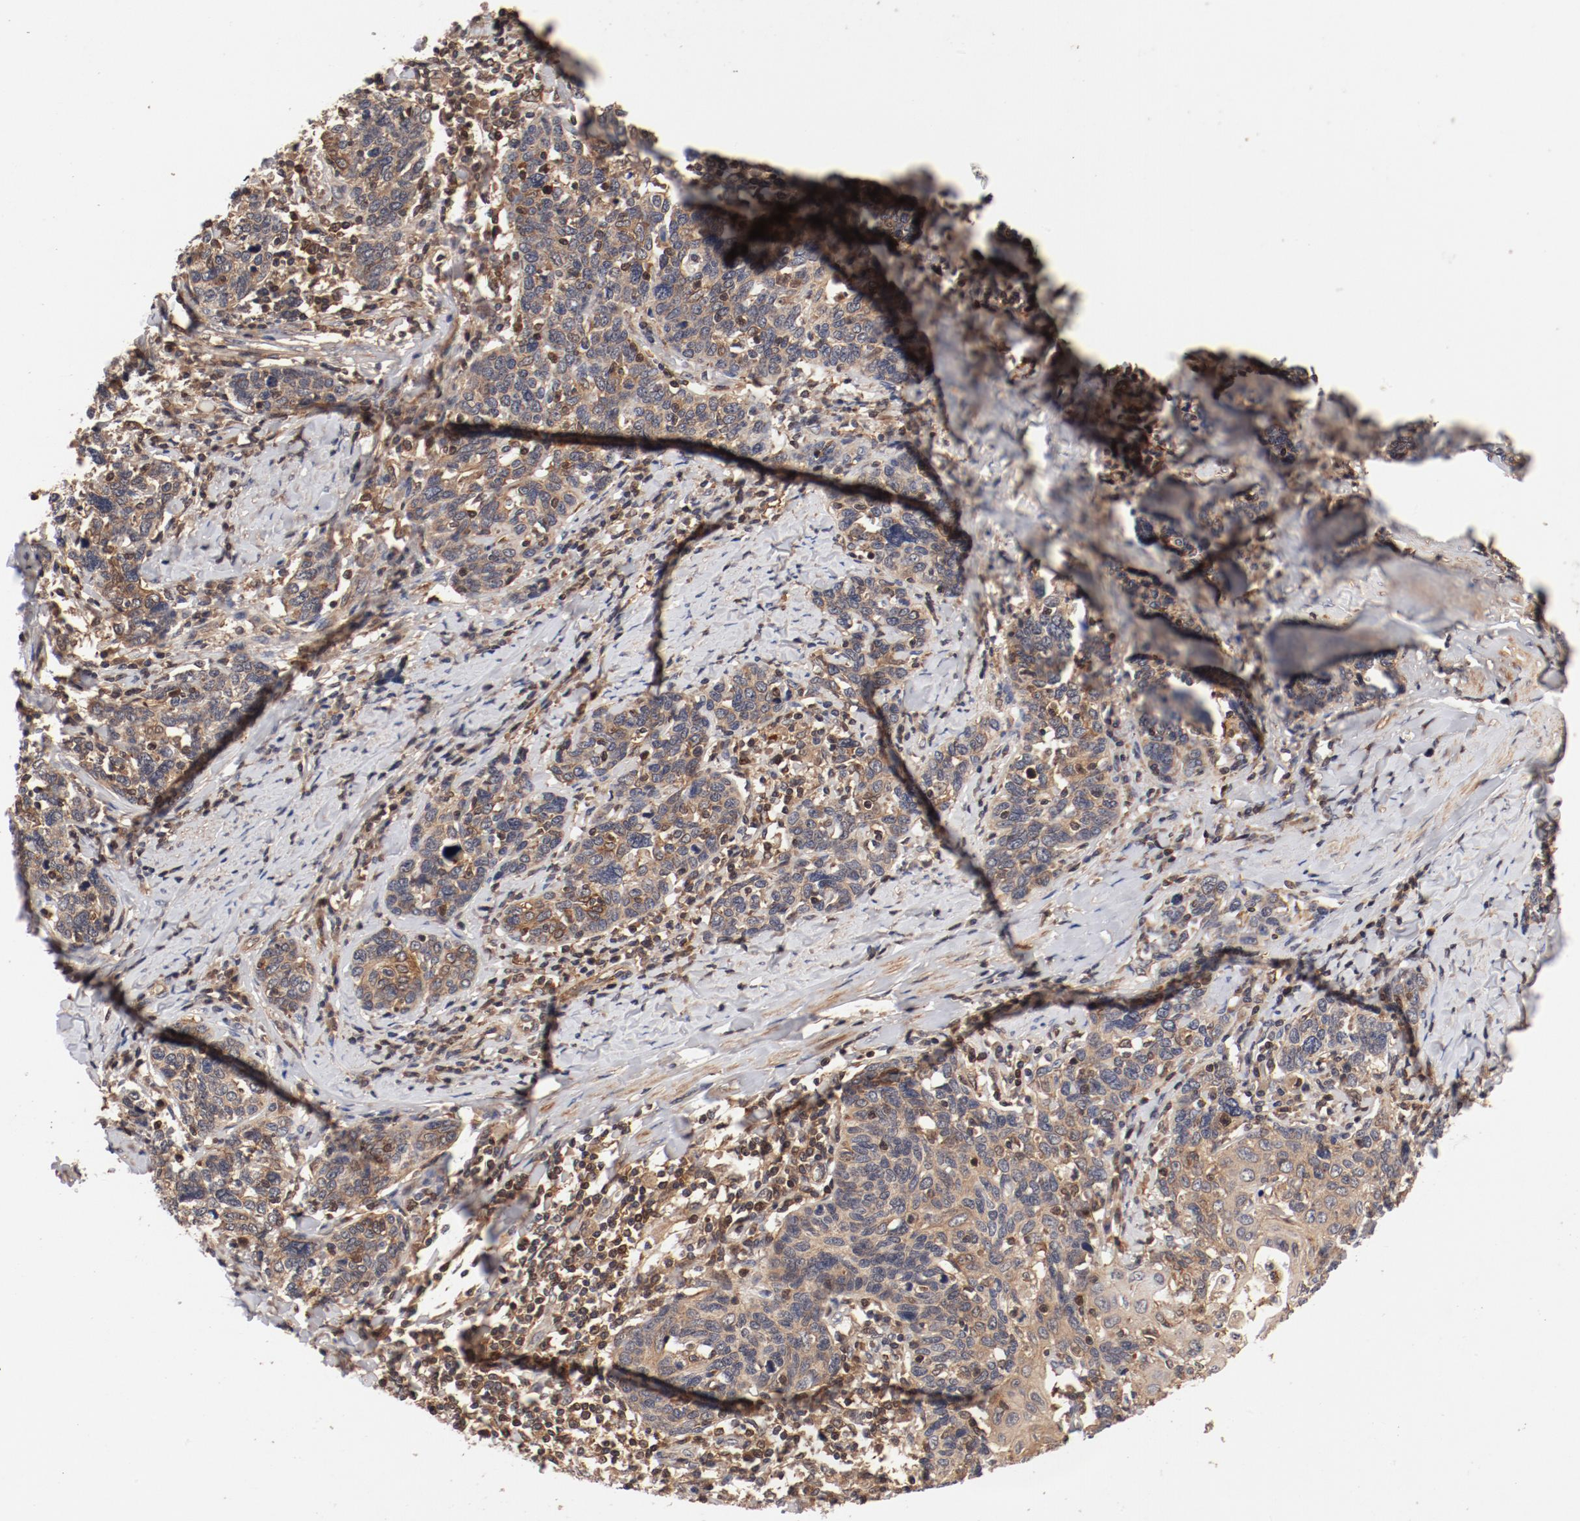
{"staining": {"intensity": "moderate", "quantity": ">75%", "location": "cytoplasmic/membranous"}, "tissue": "cervical cancer", "cell_type": "Tumor cells", "image_type": "cancer", "snomed": [{"axis": "morphology", "description": "Squamous cell carcinoma, NOS"}, {"axis": "topography", "description": "Cervix"}], "caption": "Immunohistochemistry (IHC) histopathology image of neoplastic tissue: human cervical cancer (squamous cell carcinoma) stained using IHC reveals medium levels of moderate protein expression localized specifically in the cytoplasmic/membranous of tumor cells, appearing as a cytoplasmic/membranous brown color.", "gene": "GUF1", "patient": {"sex": "female", "age": 41}}